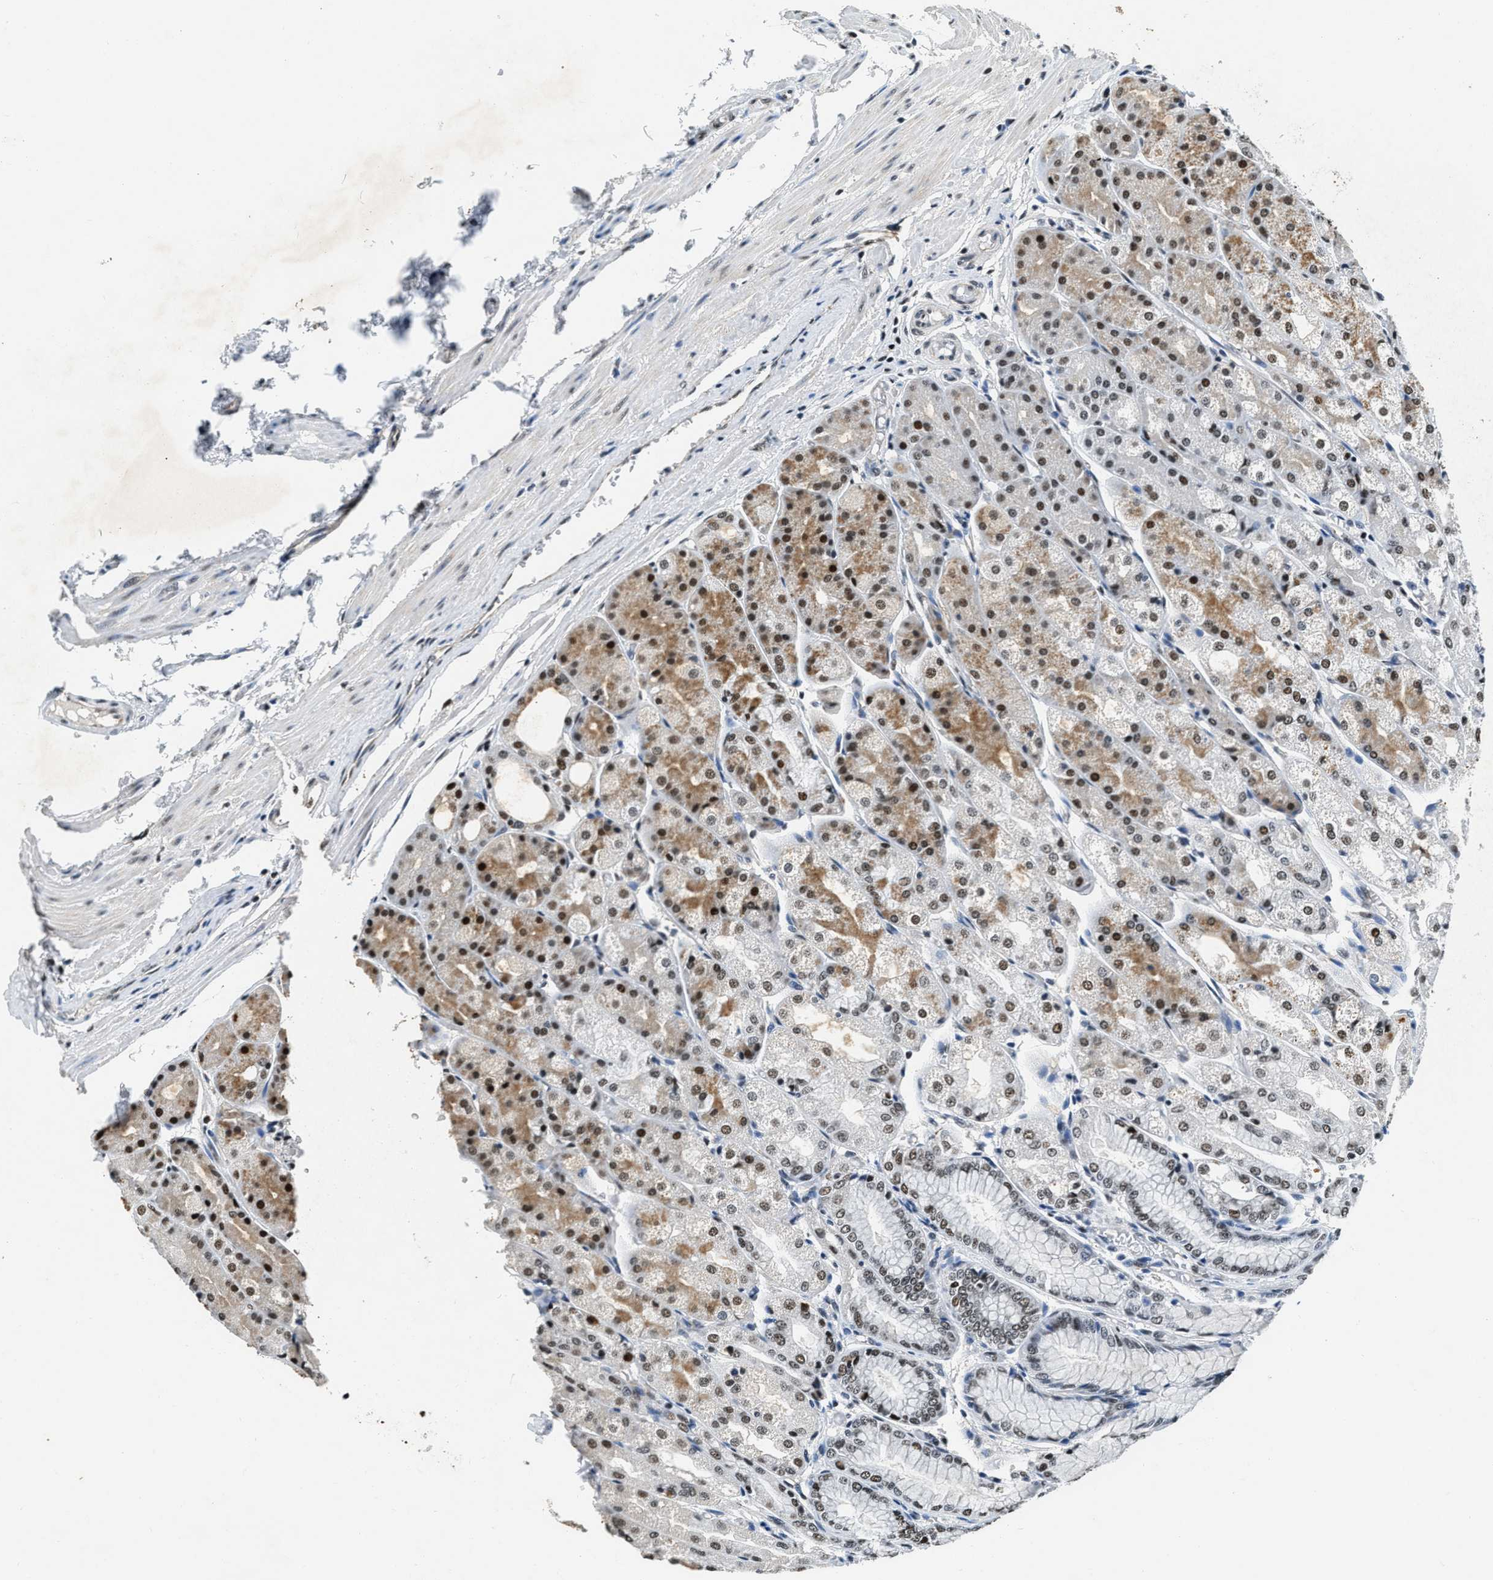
{"staining": {"intensity": "moderate", "quantity": "25%-75%", "location": "cytoplasmic/membranous,nuclear"}, "tissue": "stomach", "cell_type": "Glandular cells", "image_type": "normal", "snomed": [{"axis": "morphology", "description": "Normal tissue, NOS"}, {"axis": "topography", "description": "Stomach, upper"}], "caption": "Immunohistochemical staining of unremarkable human stomach reveals medium levels of moderate cytoplasmic/membranous,nuclear positivity in approximately 25%-75% of glandular cells.", "gene": "CCNE1", "patient": {"sex": "male", "age": 72}}